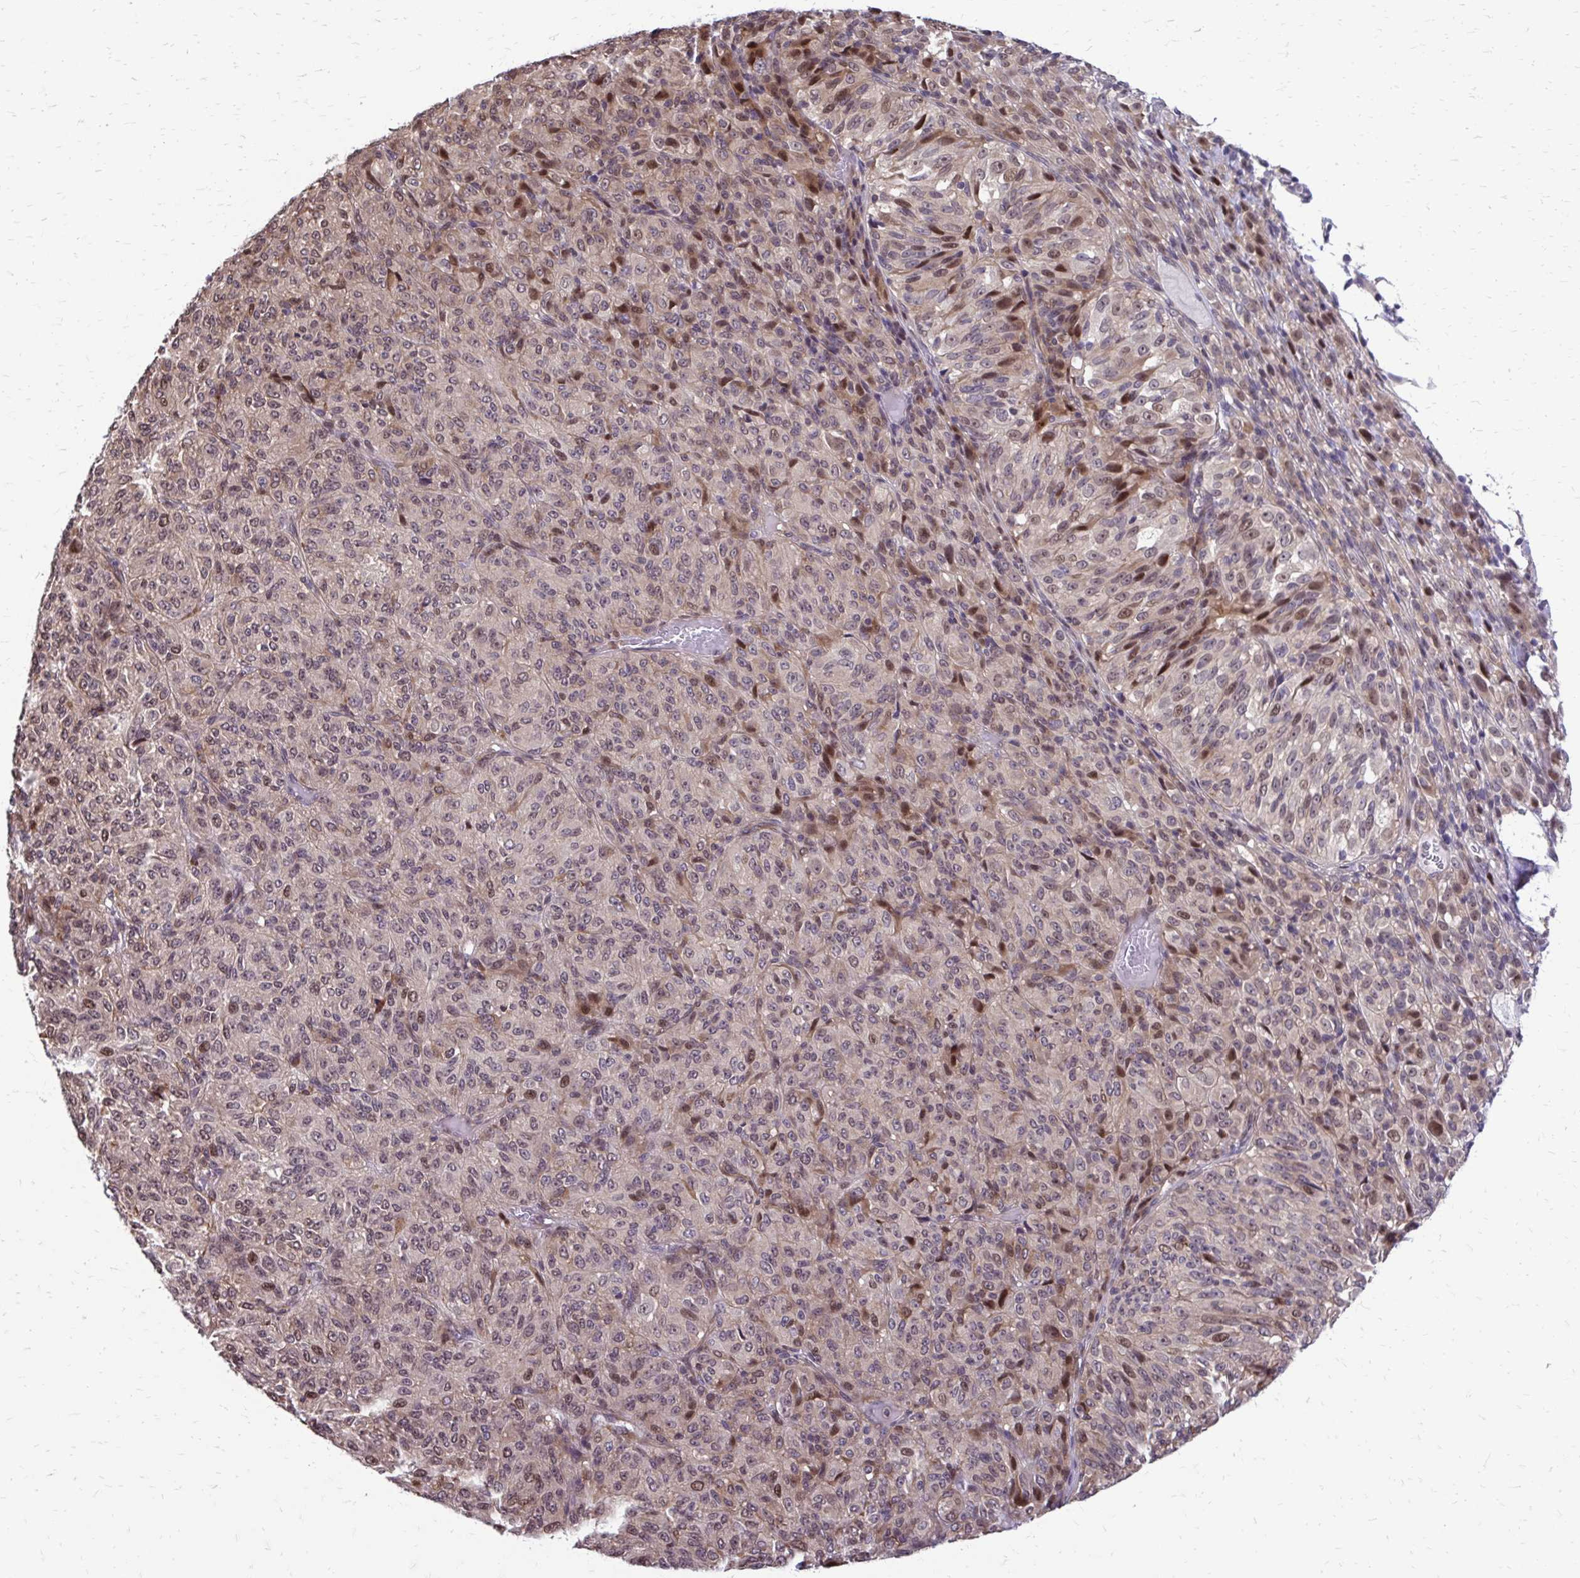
{"staining": {"intensity": "moderate", "quantity": "25%-75%", "location": "nuclear"}, "tissue": "melanoma", "cell_type": "Tumor cells", "image_type": "cancer", "snomed": [{"axis": "morphology", "description": "Malignant melanoma, Metastatic site"}, {"axis": "topography", "description": "Brain"}], "caption": "A photomicrograph showing moderate nuclear staining in about 25%-75% of tumor cells in malignant melanoma (metastatic site), as visualized by brown immunohistochemical staining.", "gene": "ANKRD30B", "patient": {"sex": "female", "age": 56}}